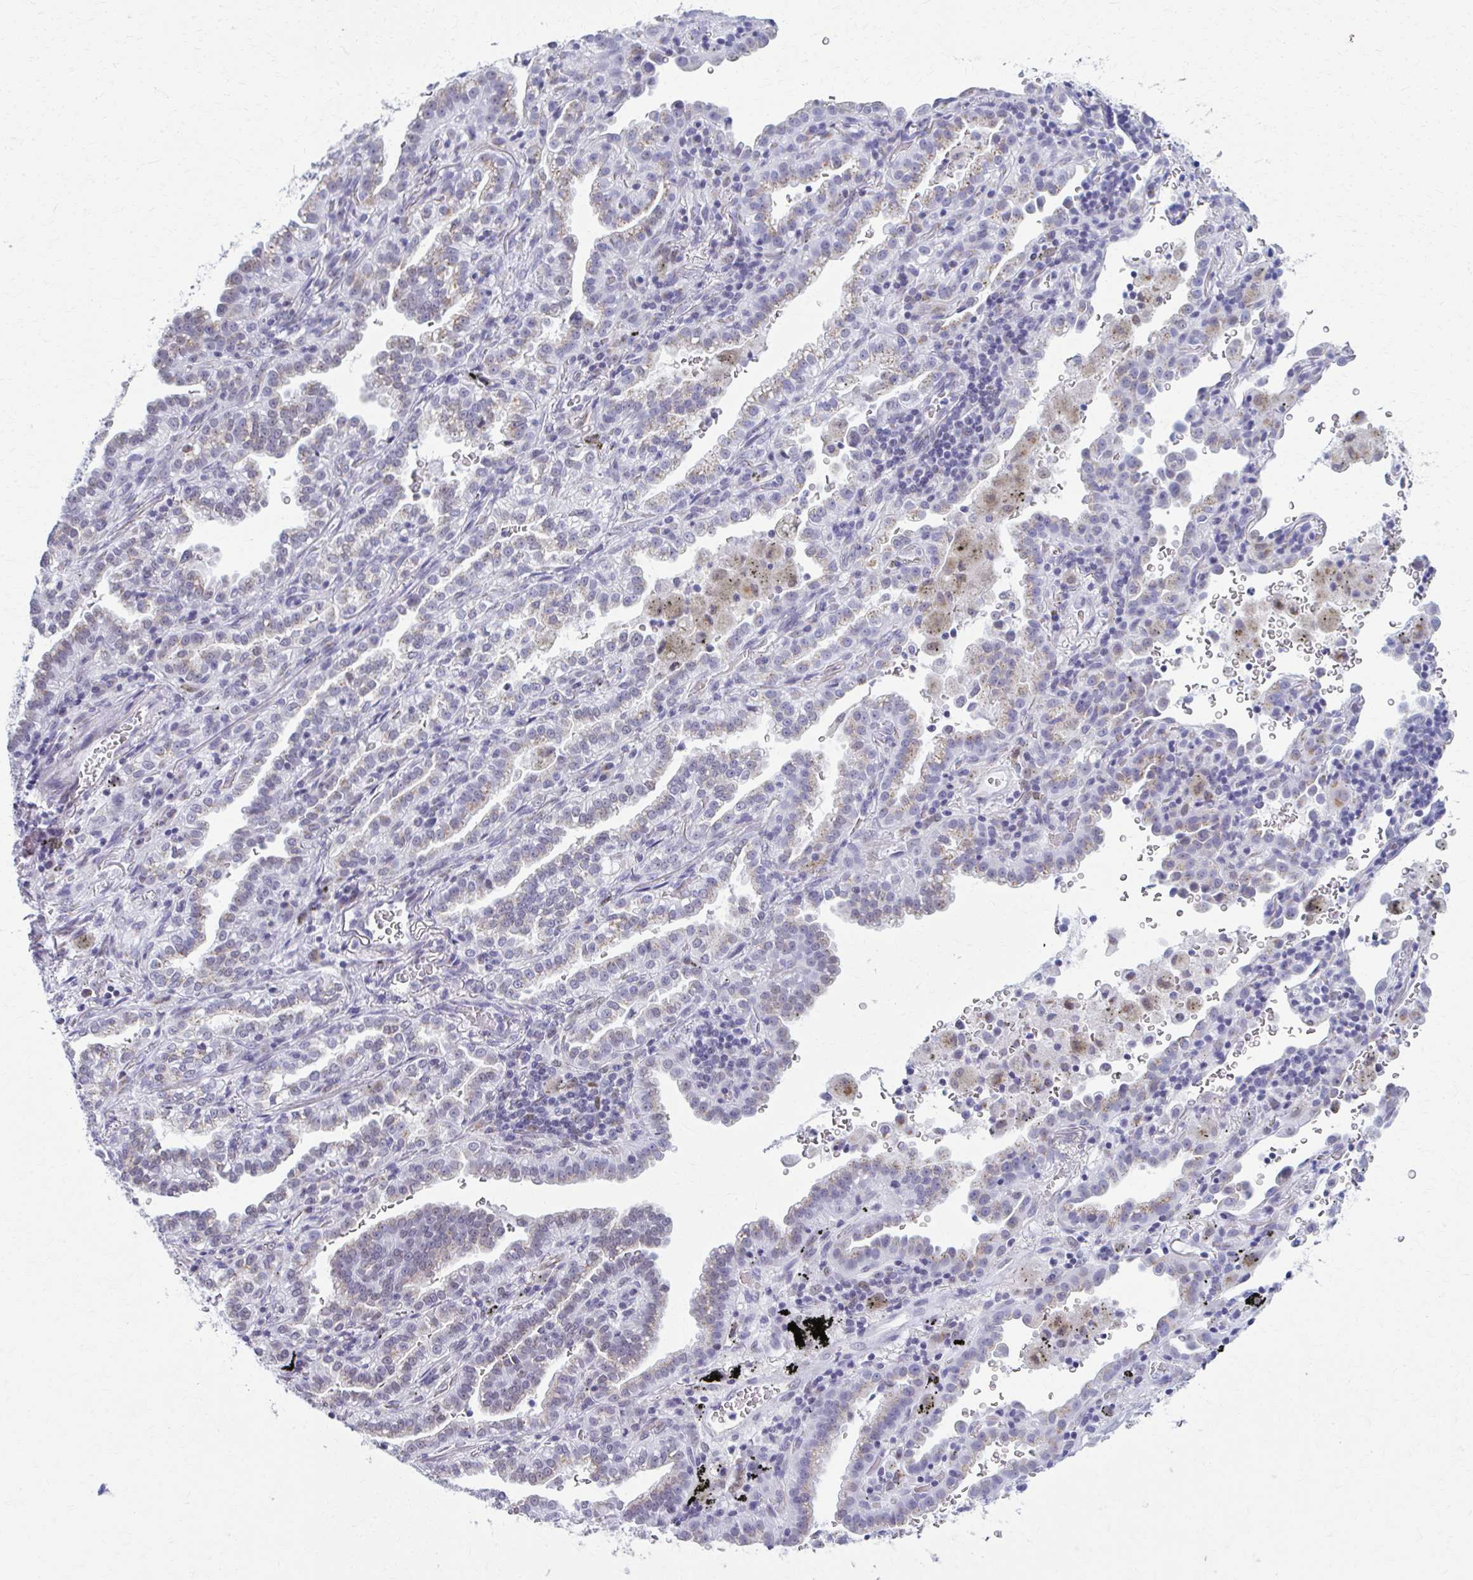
{"staining": {"intensity": "weak", "quantity": "<25%", "location": "cytoplasmic/membranous"}, "tissue": "lung cancer", "cell_type": "Tumor cells", "image_type": "cancer", "snomed": [{"axis": "morphology", "description": "Adenocarcinoma, NOS"}, {"axis": "topography", "description": "Lymph node"}, {"axis": "topography", "description": "Lung"}], "caption": "Immunohistochemistry (IHC) photomicrograph of human adenocarcinoma (lung) stained for a protein (brown), which displays no staining in tumor cells.", "gene": "SCLY", "patient": {"sex": "male", "age": 66}}